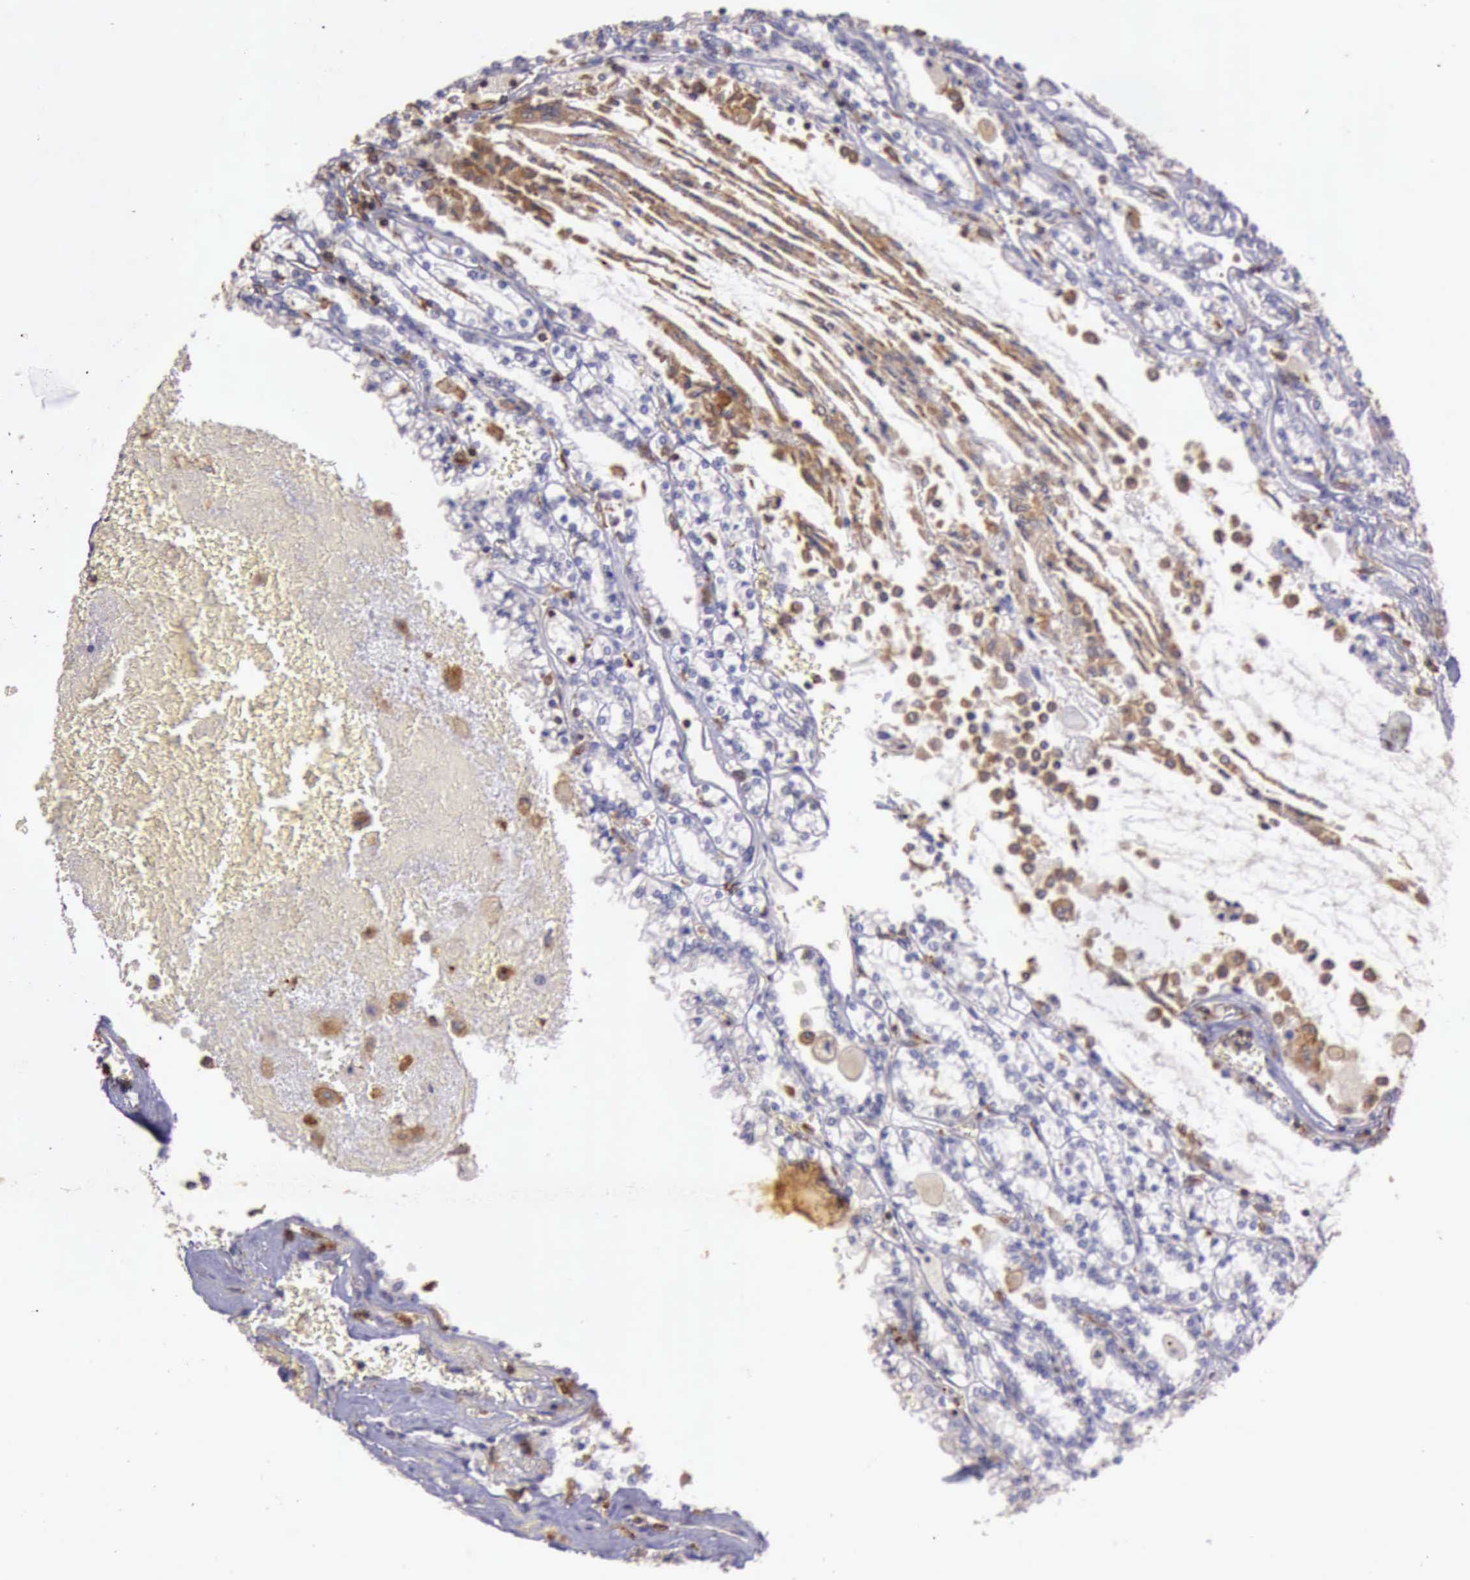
{"staining": {"intensity": "negative", "quantity": "none", "location": "none"}, "tissue": "renal cancer", "cell_type": "Tumor cells", "image_type": "cancer", "snomed": [{"axis": "morphology", "description": "Adenocarcinoma, NOS"}, {"axis": "topography", "description": "Kidney"}], "caption": "Immunohistochemical staining of renal adenocarcinoma shows no significant expression in tumor cells. Brightfield microscopy of immunohistochemistry stained with DAB (3,3'-diaminobenzidine) (brown) and hematoxylin (blue), captured at high magnification.", "gene": "ARHGAP4", "patient": {"sex": "female", "age": 56}}